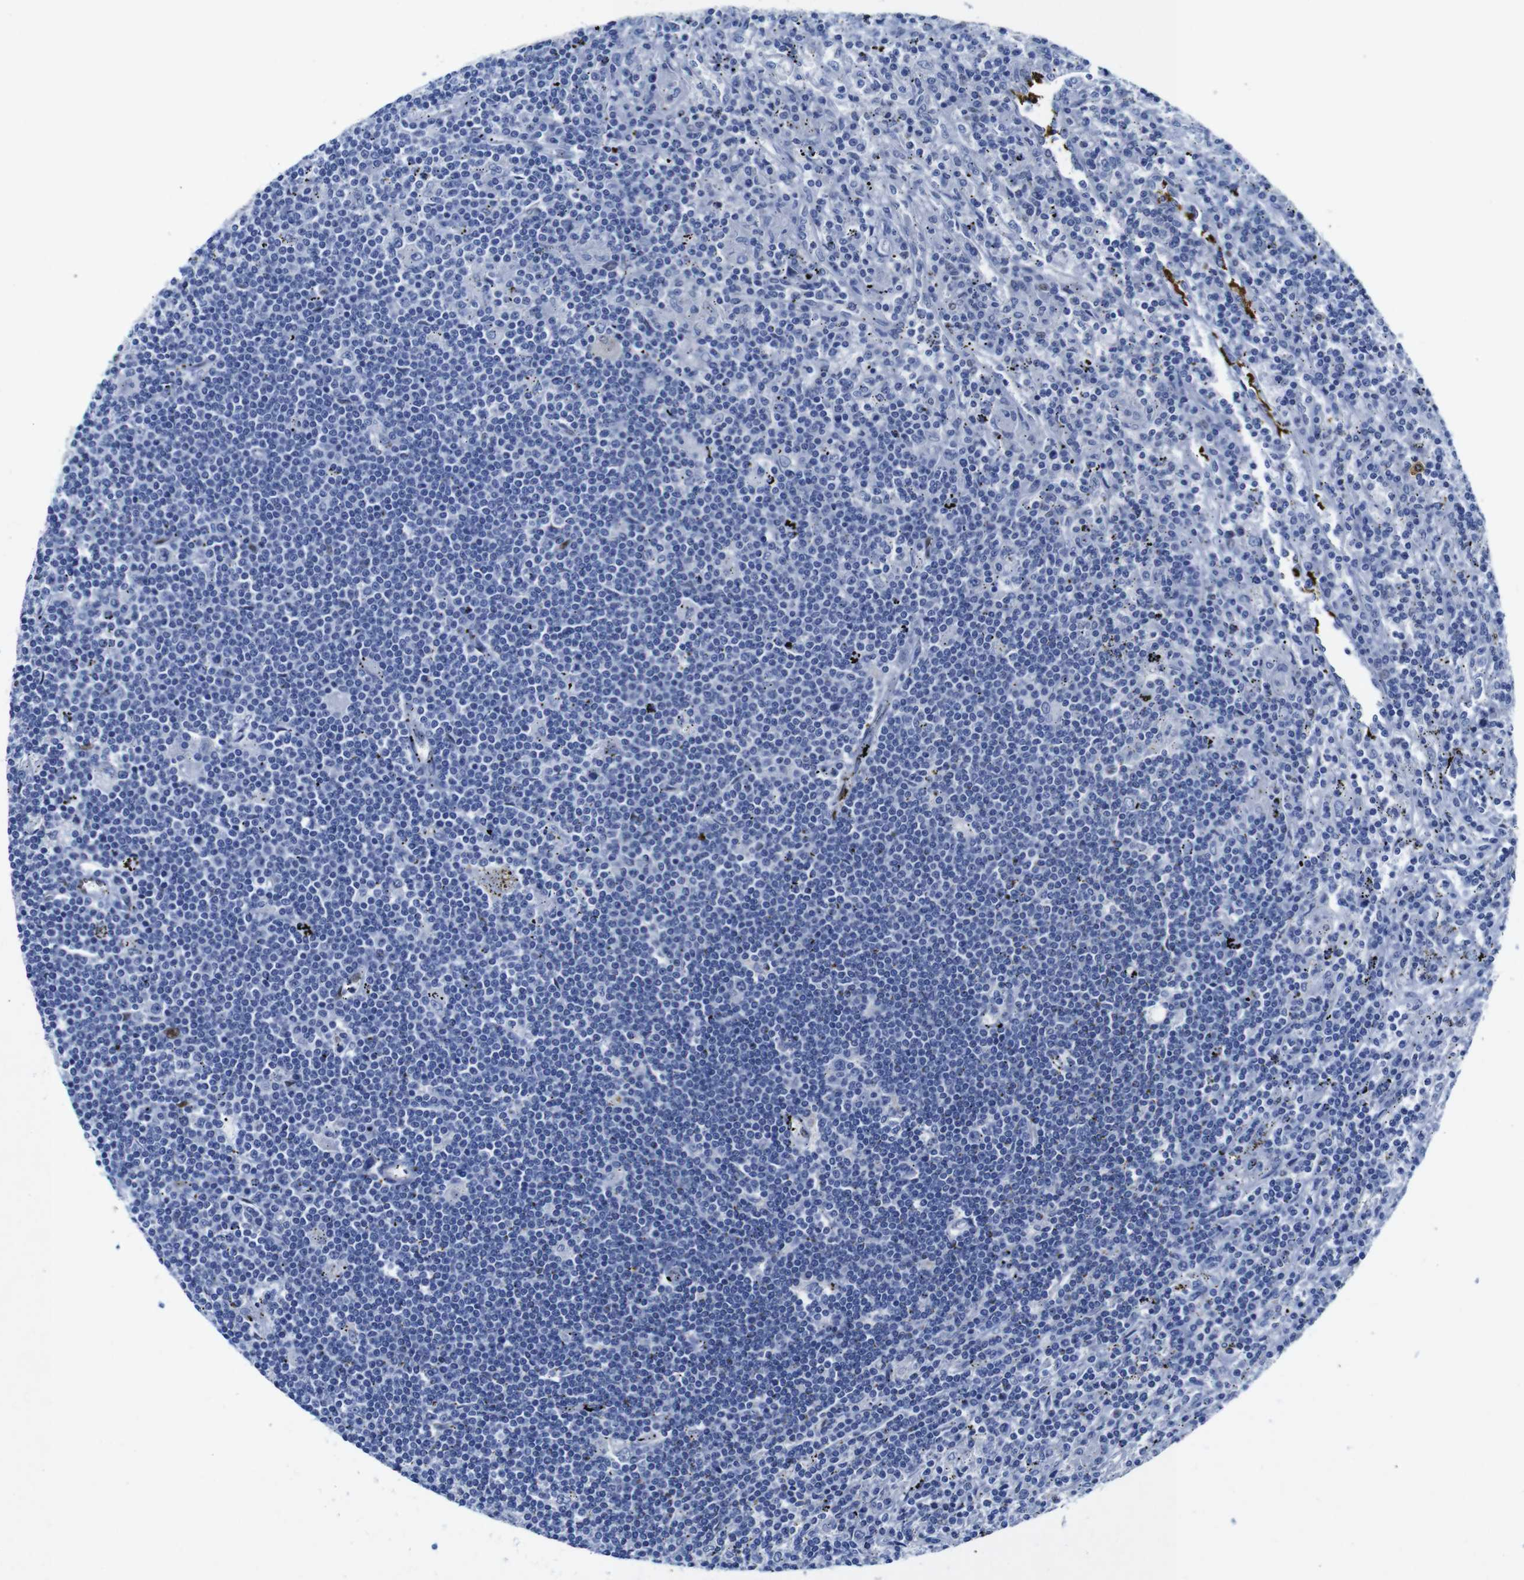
{"staining": {"intensity": "negative", "quantity": "none", "location": "none"}, "tissue": "lymphoma", "cell_type": "Tumor cells", "image_type": "cancer", "snomed": [{"axis": "morphology", "description": "Malignant lymphoma, non-Hodgkin's type, Low grade"}, {"axis": "topography", "description": "Spleen"}], "caption": "IHC of human lymphoma displays no positivity in tumor cells.", "gene": "FOSL2", "patient": {"sex": "male", "age": 76}}